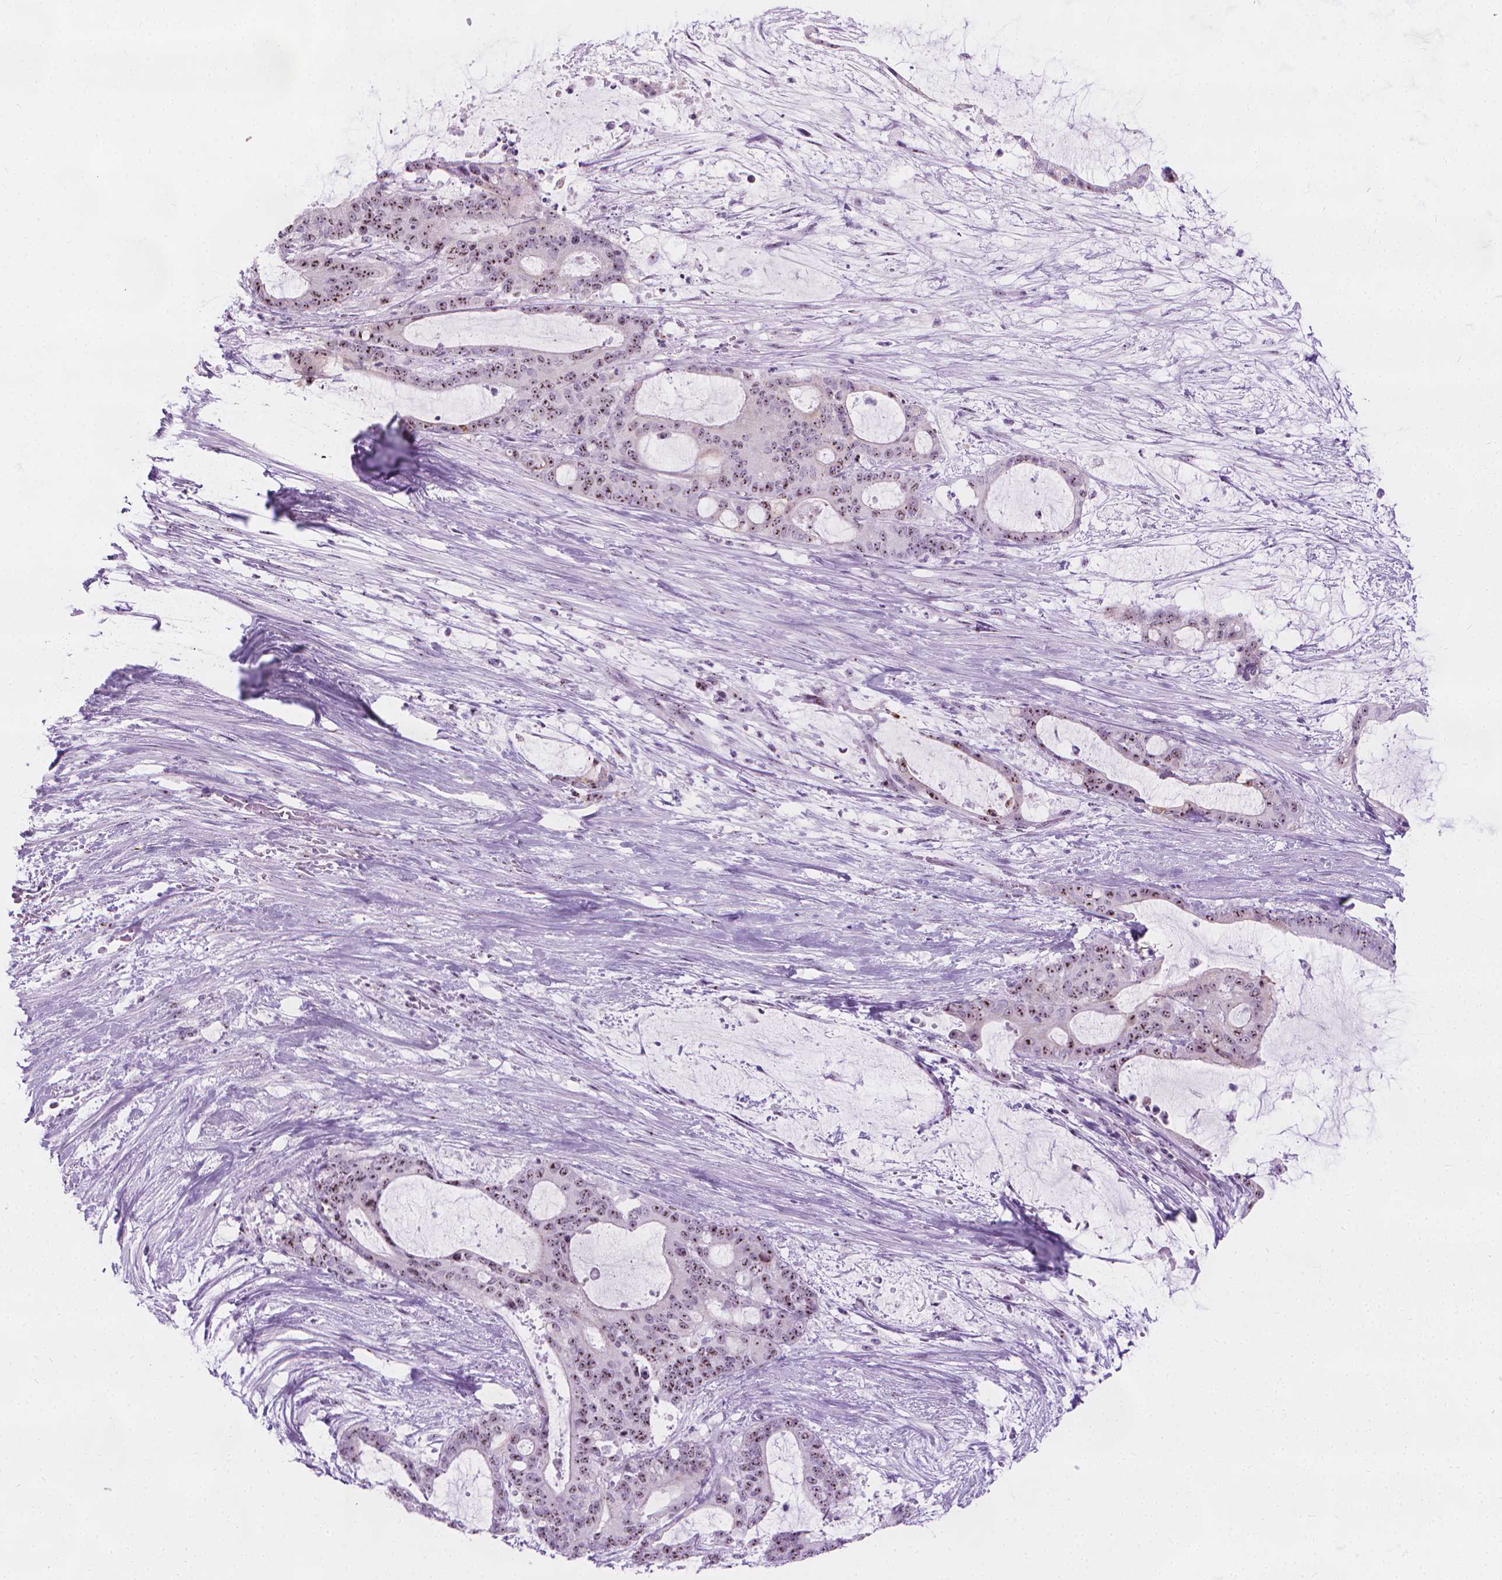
{"staining": {"intensity": "moderate", "quantity": ">75%", "location": "nuclear"}, "tissue": "liver cancer", "cell_type": "Tumor cells", "image_type": "cancer", "snomed": [{"axis": "morphology", "description": "Normal tissue, NOS"}, {"axis": "morphology", "description": "Cholangiocarcinoma"}, {"axis": "topography", "description": "Liver"}, {"axis": "topography", "description": "Peripheral nerve tissue"}], "caption": "The micrograph reveals a brown stain indicating the presence of a protein in the nuclear of tumor cells in cholangiocarcinoma (liver). The staining was performed using DAB, with brown indicating positive protein expression. Nuclei are stained blue with hematoxylin.", "gene": "NOL7", "patient": {"sex": "female", "age": 73}}